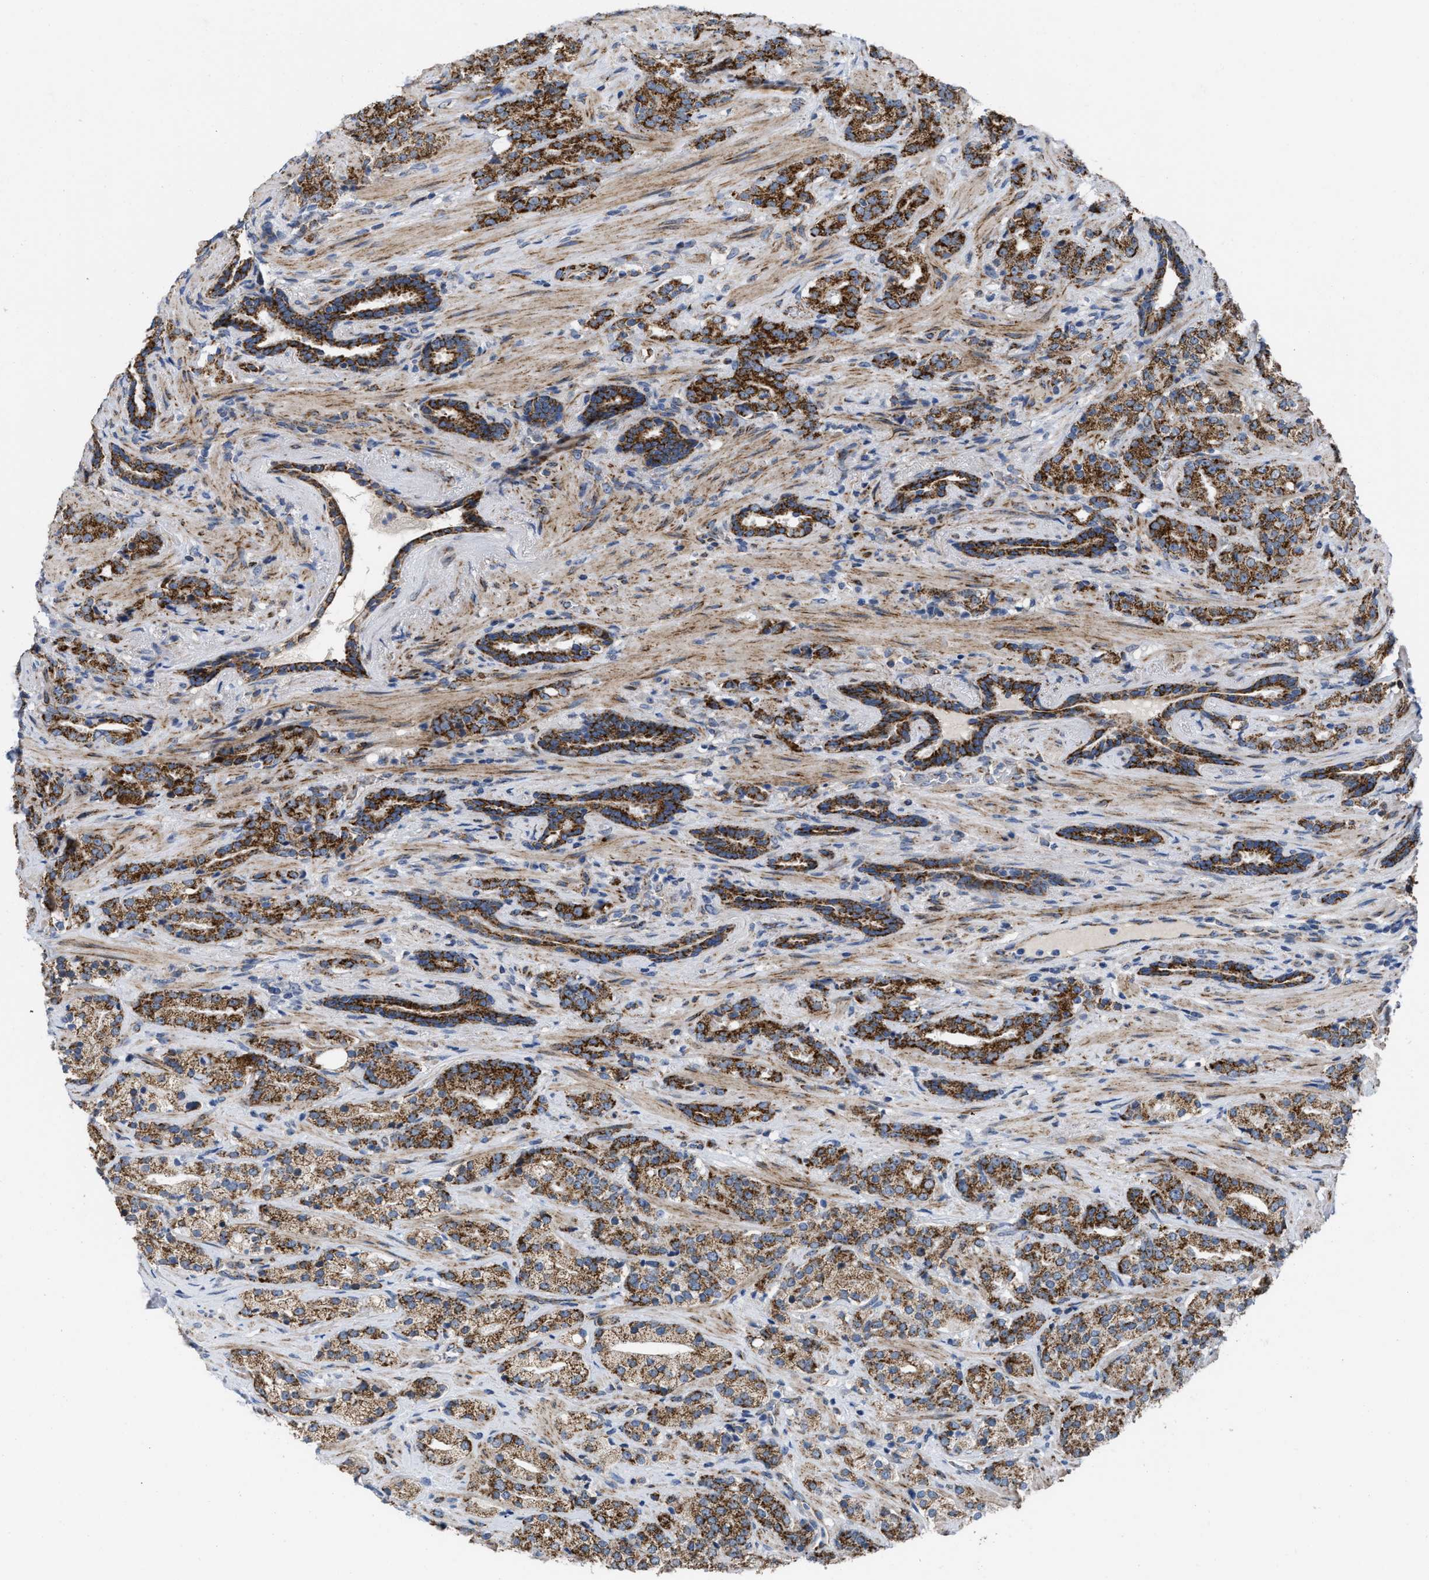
{"staining": {"intensity": "strong", "quantity": ">75%", "location": "cytoplasmic/membranous"}, "tissue": "prostate cancer", "cell_type": "Tumor cells", "image_type": "cancer", "snomed": [{"axis": "morphology", "description": "Adenocarcinoma, High grade"}, {"axis": "topography", "description": "Prostate"}], "caption": "Brown immunohistochemical staining in human prostate high-grade adenocarcinoma demonstrates strong cytoplasmic/membranous positivity in approximately >75% of tumor cells.", "gene": "AKAP1", "patient": {"sex": "male", "age": 71}}